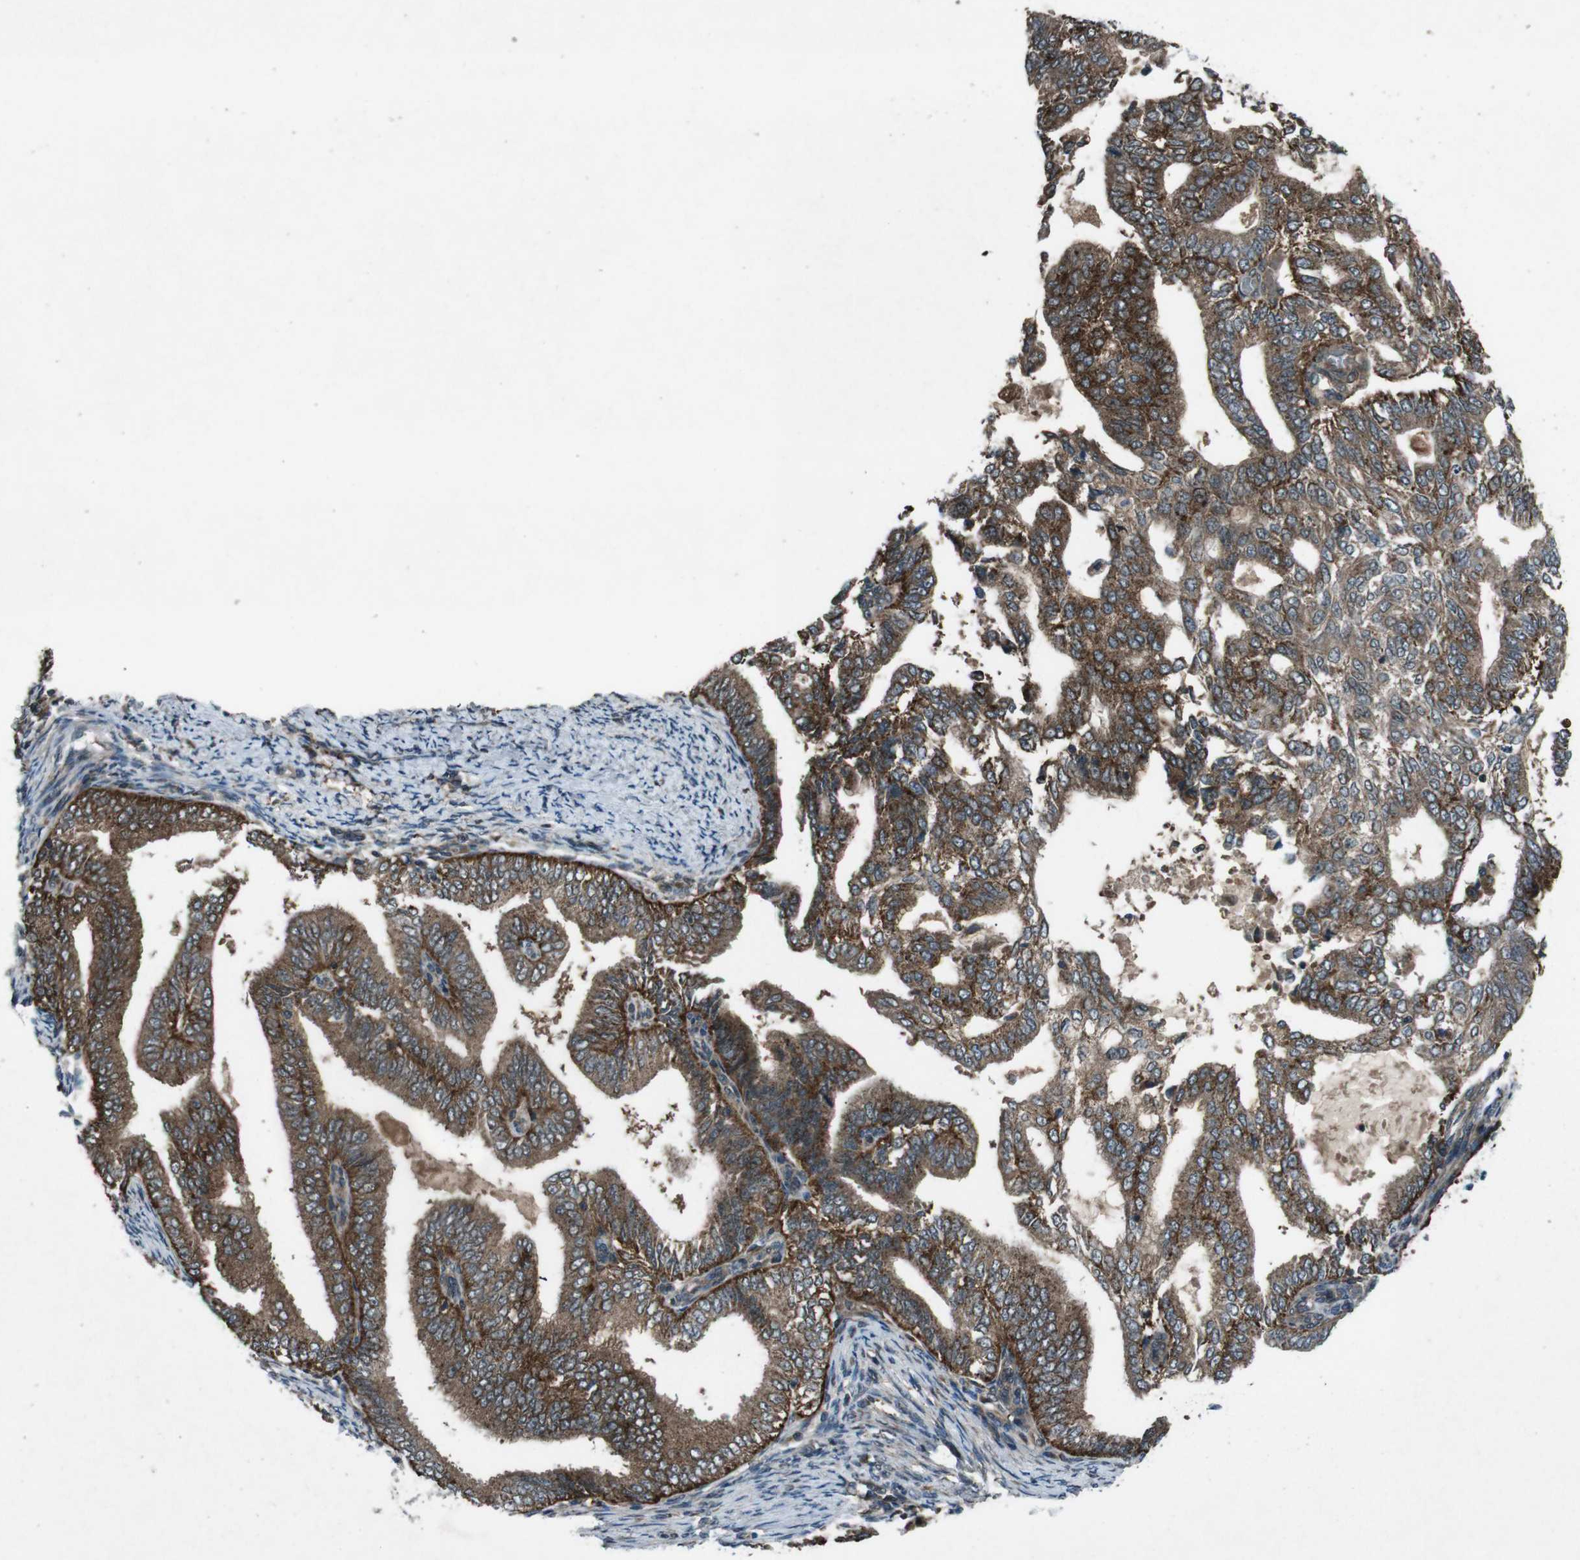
{"staining": {"intensity": "moderate", "quantity": ">75%", "location": "cytoplasmic/membranous"}, "tissue": "endometrial cancer", "cell_type": "Tumor cells", "image_type": "cancer", "snomed": [{"axis": "morphology", "description": "Adenocarcinoma, NOS"}, {"axis": "topography", "description": "Endometrium"}], "caption": "Immunohistochemical staining of human endometrial adenocarcinoma exhibits medium levels of moderate cytoplasmic/membranous protein positivity in approximately >75% of tumor cells.", "gene": "SLC27A4", "patient": {"sex": "female", "age": 58}}